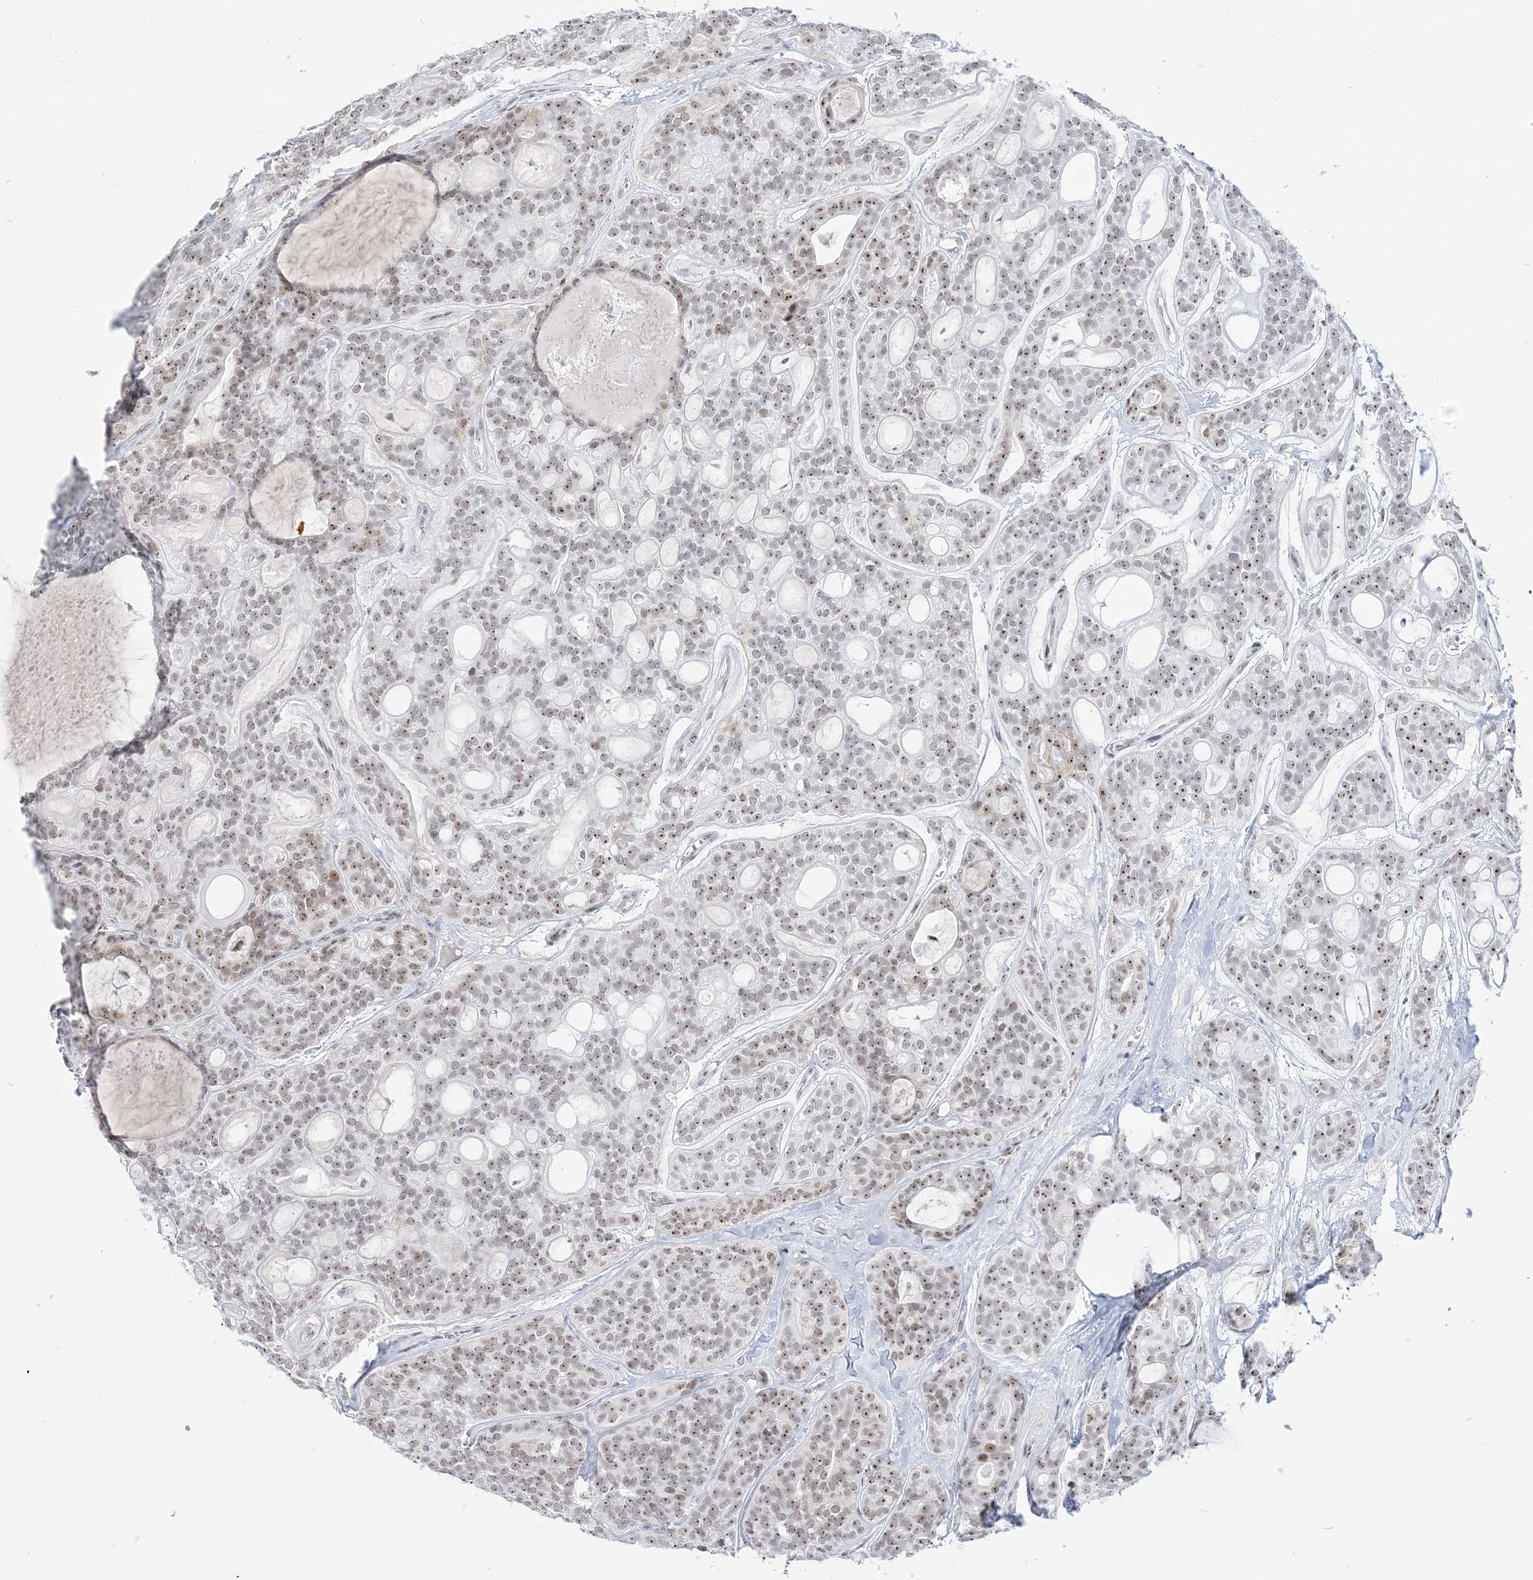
{"staining": {"intensity": "moderate", "quantity": "25%-75%", "location": "nuclear"}, "tissue": "head and neck cancer", "cell_type": "Tumor cells", "image_type": "cancer", "snomed": [{"axis": "morphology", "description": "Adenocarcinoma, NOS"}, {"axis": "topography", "description": "Head-Neck"}], "caption": "Head and neck adenocarcinoma tissue demonstrates moderate nuclear positivity in about 25%-75% of tumor cells, visualized by immunohistochemistry. The staining is performed using DAB brown chromogen to label protein expression. The nuclei are counter-stained blue using hematoxylin.", "gene": "DDX21", "patient": {"sex": "male", "age": 66}}